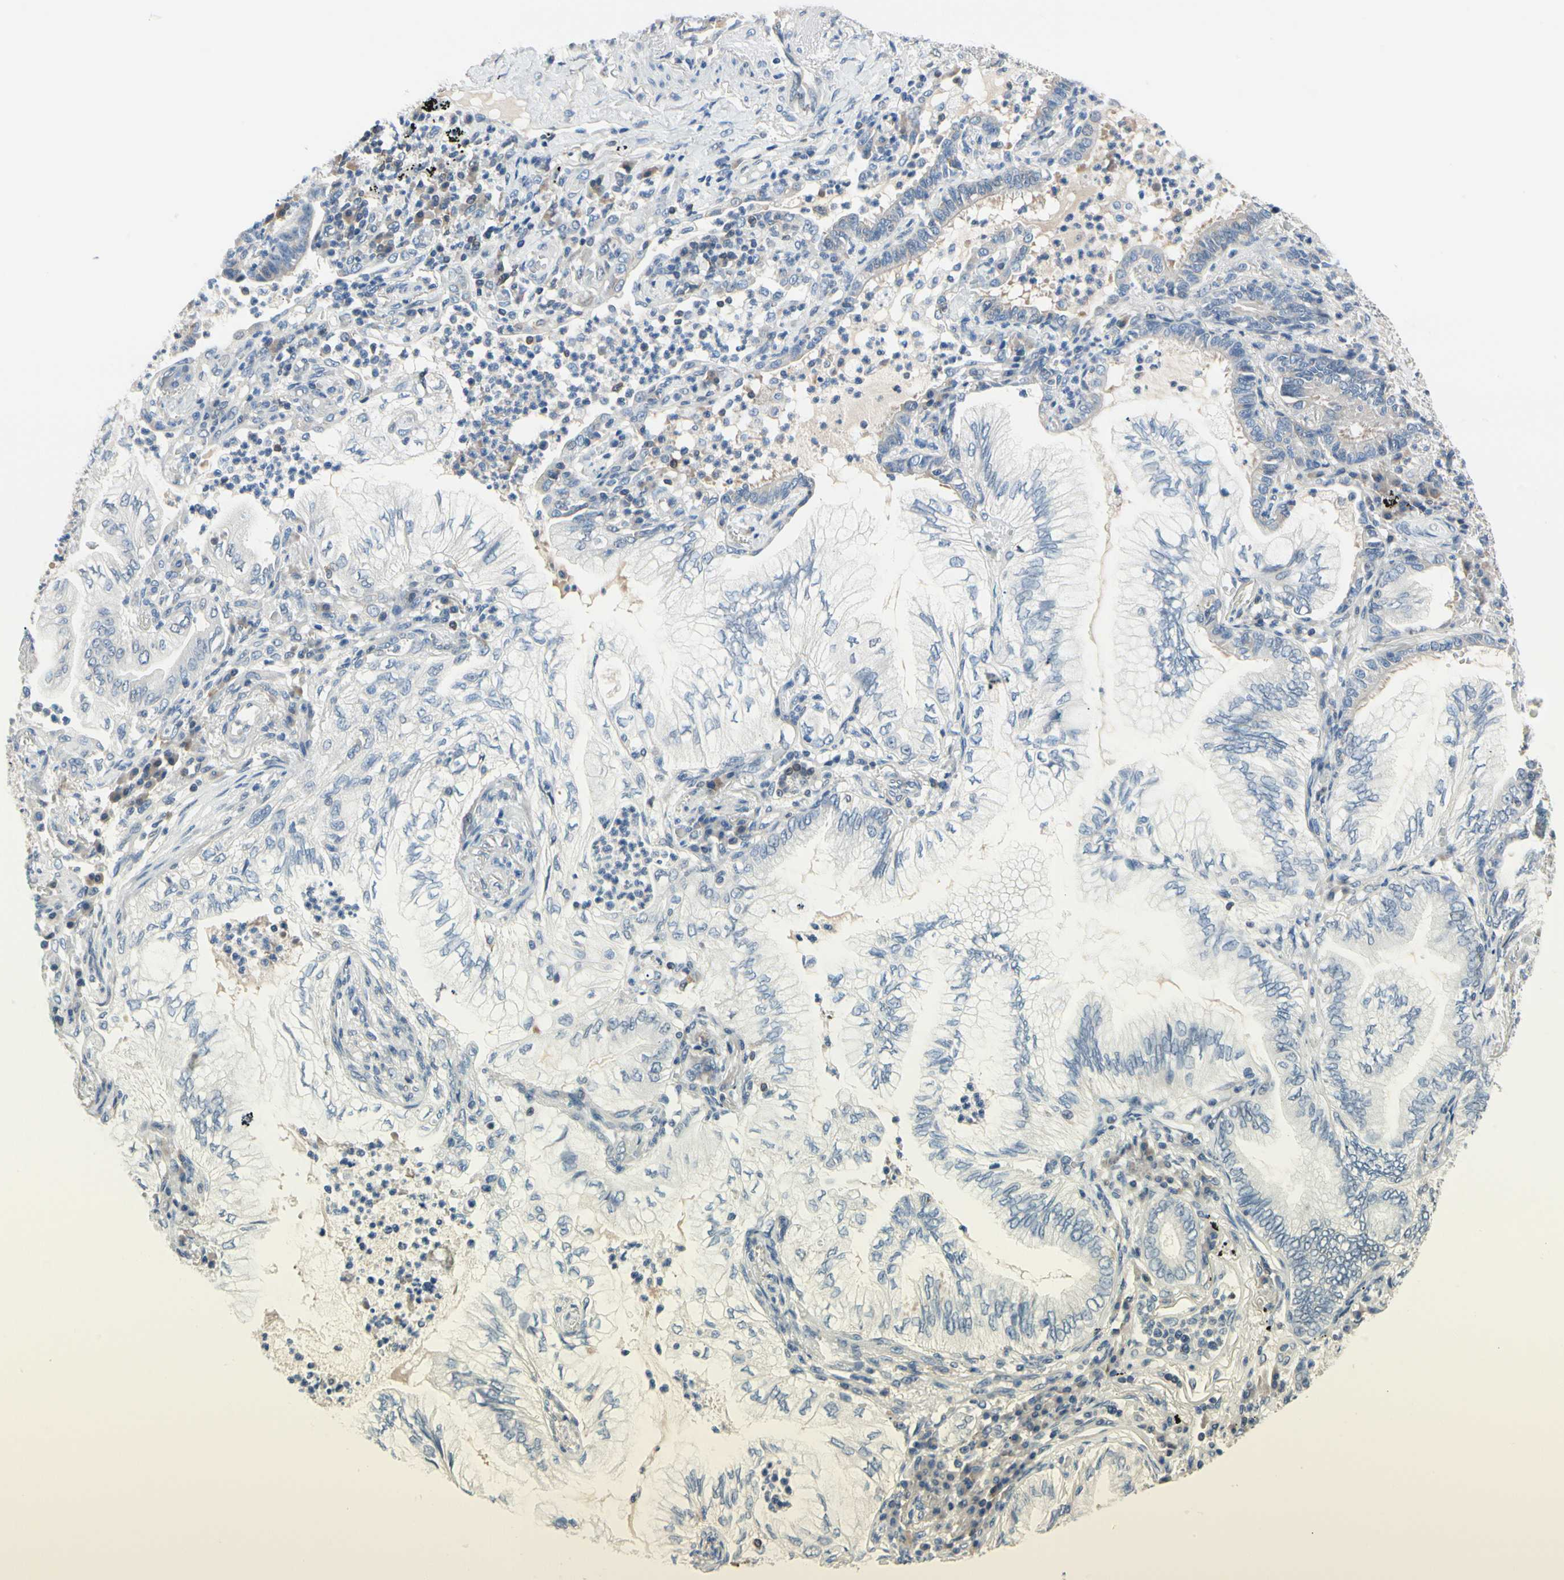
{"staining": {"intensity": "negative", "quantity": "none", "location": "none"}, "tissue": "lung cancer", "cell_type": "Tumor cells", "image_type": "cancer", "snomed": [{"axis": "morphology", "description": "Normal tissue, NOS"}, {"axis": "morphology", "description": "Adenocarcinoma, NOS"}, {"axis": "topography", "description": "Bronchus"}, {"axis": "topography", "description": "Lung"}], "caption": "This histopathology image is of lung cancer (adenocarcinoma) stained with immunohistochemistry to label a protein in brown with the nuclei are counter-stained blue. There is no expression in tumor cells.", "gene": "NFATC2", "patient": {"sex": "female", "age": 70}}